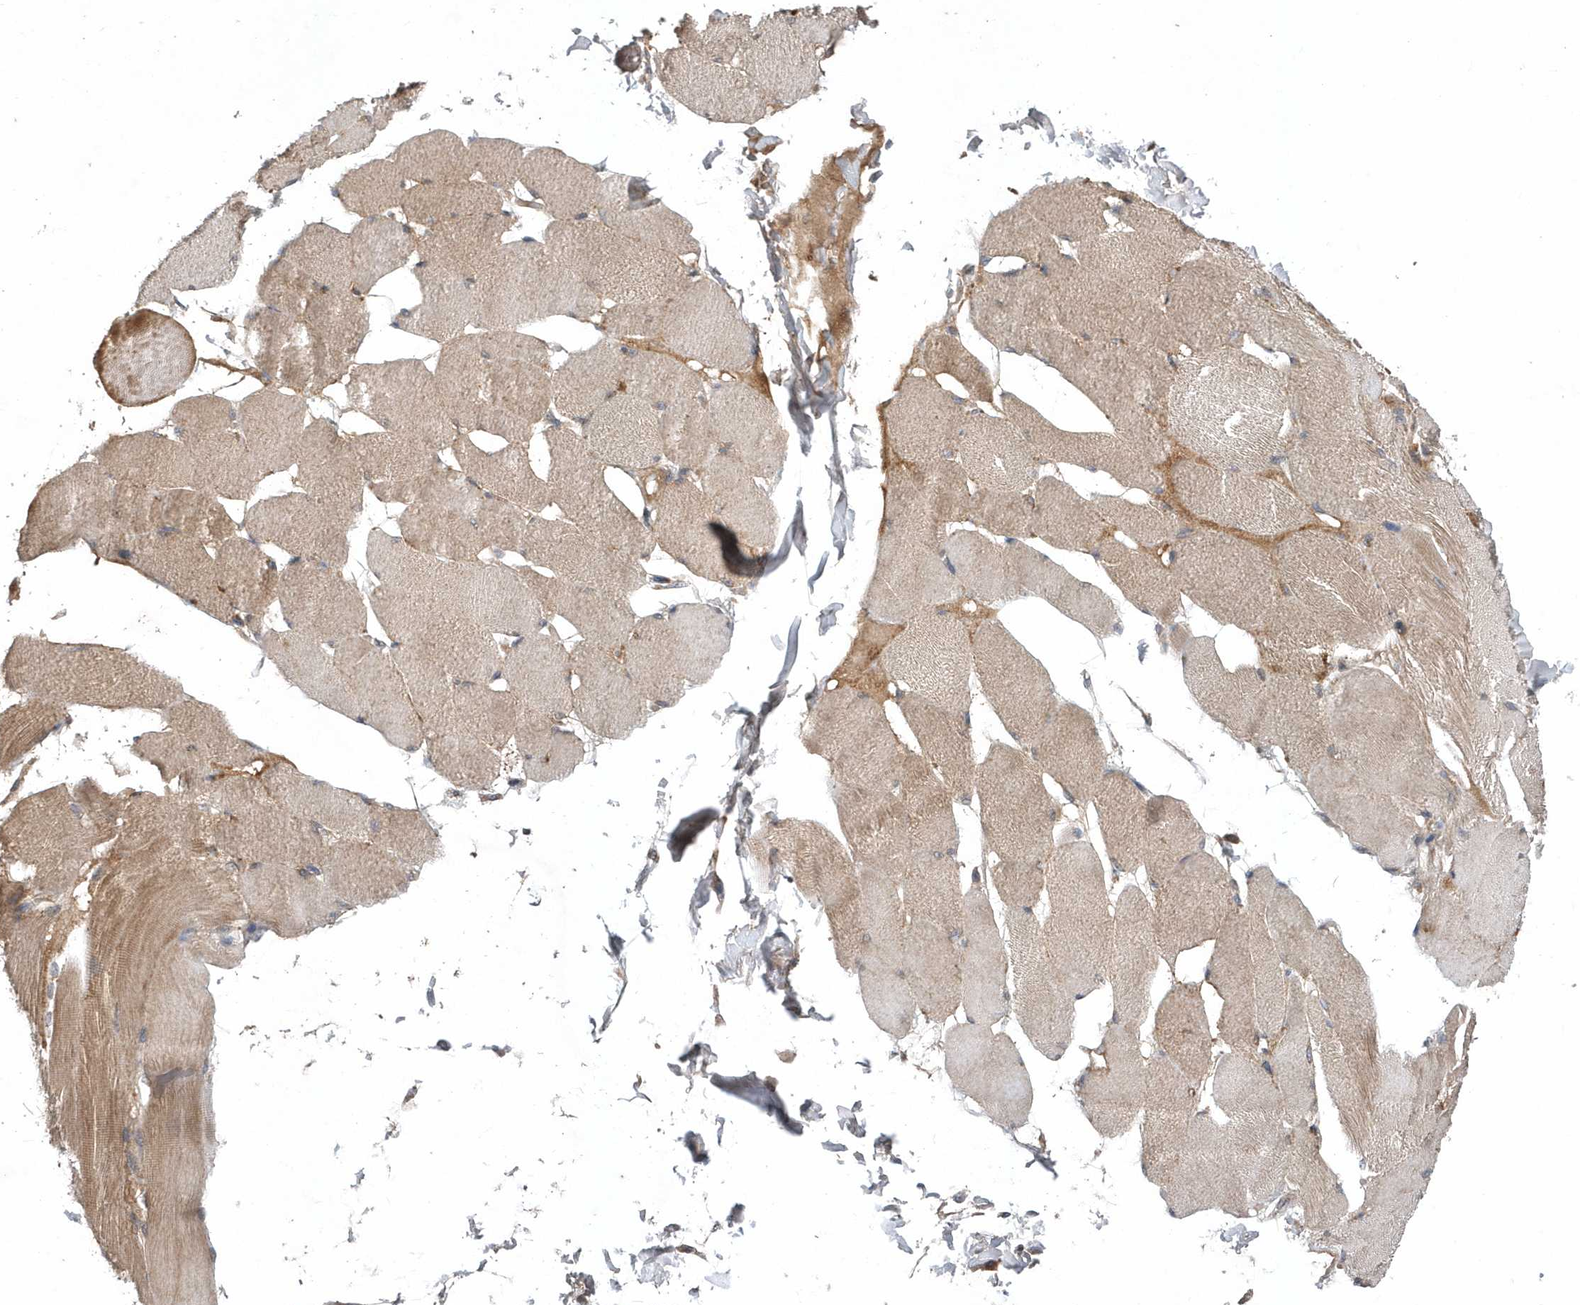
{"staining": {"intensity": "strong", "quantity": "<25%", "location": "cytoplasmic/membranous"}, "tissue": "skeletal muscle", "cell_type": "Myocytes", "image_type": "normal", "snomed": [{"axis": "morphology", "description": "Normal tissue, NOS"}, {"axis": "topography", "description": "Skin"}, {"axis": "topography", "description": "Skeletal muscle"}], "caption": "Normal skeletal muscle exhibits strong cytoplasmic/membranous positivity in approximately <25% of myocytes.", "gene": "HMGCS1", "patient": {"sex": "male", "age": 83}}